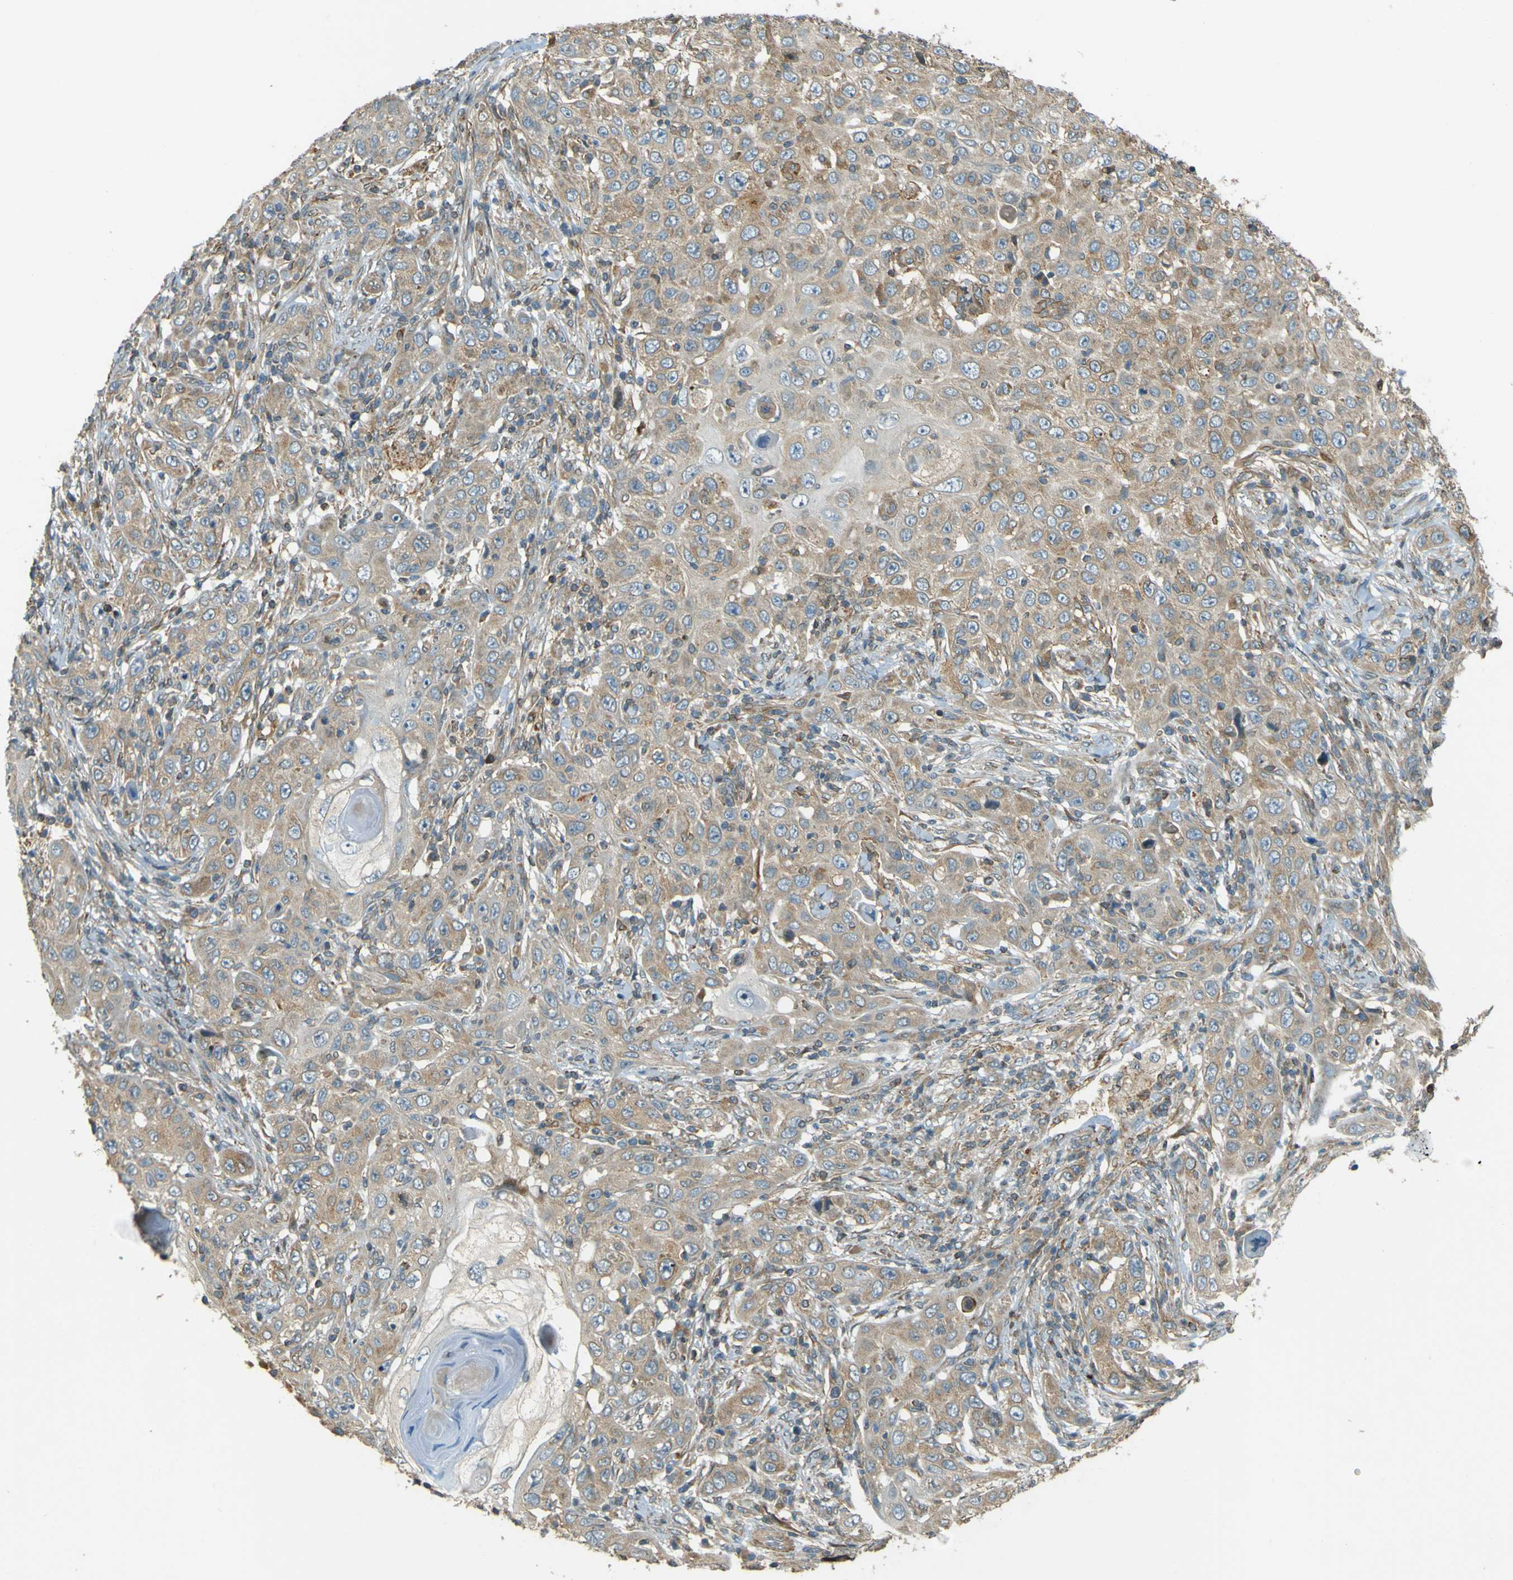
{"staining": {"intensity": "weak", "quantity": ">75%", "location": "cytoplasmic/membranous"}, "tissue": "skin cancer", "cell_type": "Tumor cells", "image_type": "cancer", "snomed": [{"axis": "morphology", "description": "Squamous cell carcinoma, NOS"}, {"axis": "topography", "description": "Skin"}], "caption": "The micrograph exhibits staining of skin cancer, revealing weak cytoplasmic/membranous protein positivity (brown color) within tumor cells.", "gene": "LPCAT1", "patient": {"sex": "female", "age": 88}}